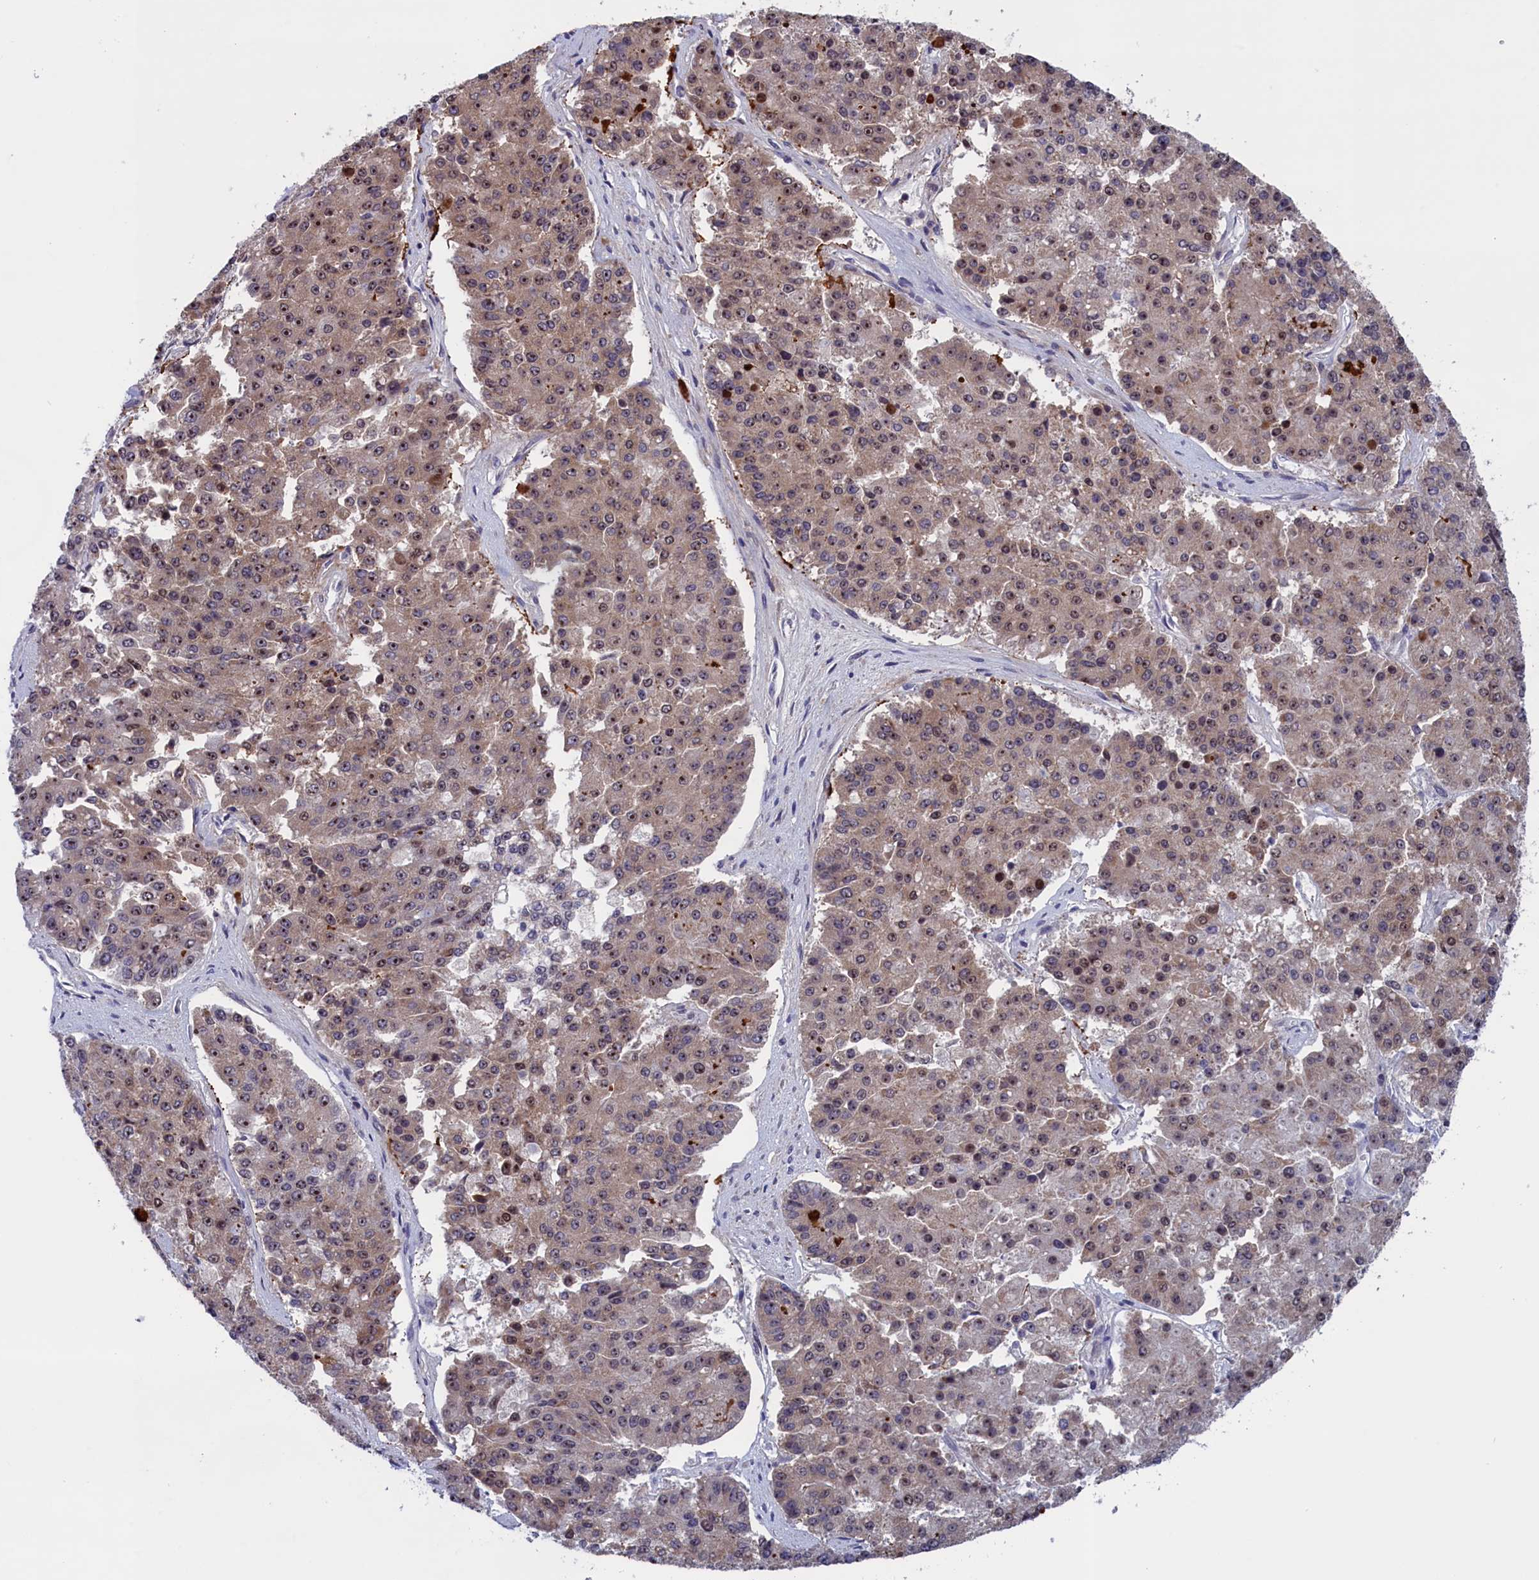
{"staining": {"intensity": "weak", "quantity": "25%-75%", "location": "cytoplasmic/membranous,nuclear"}, "tissue": "pancreatic cancer", "cell_type": "Tumor cells", "image_type": "cancer", "snomed": [{"axis": "morphology", "description": "Adenocarcinoma, NOS"}, {"axis": "topography", "description": "Pancreas"}], "caption": "Weak cytoplasmic/membranous and nuclear protein positivity is present in approximately 25%-75% of tumor cells in adenocarcinoma (pancreatic).", "gene": "PPAN", "patient": {"sex": "male", "age": 50}}